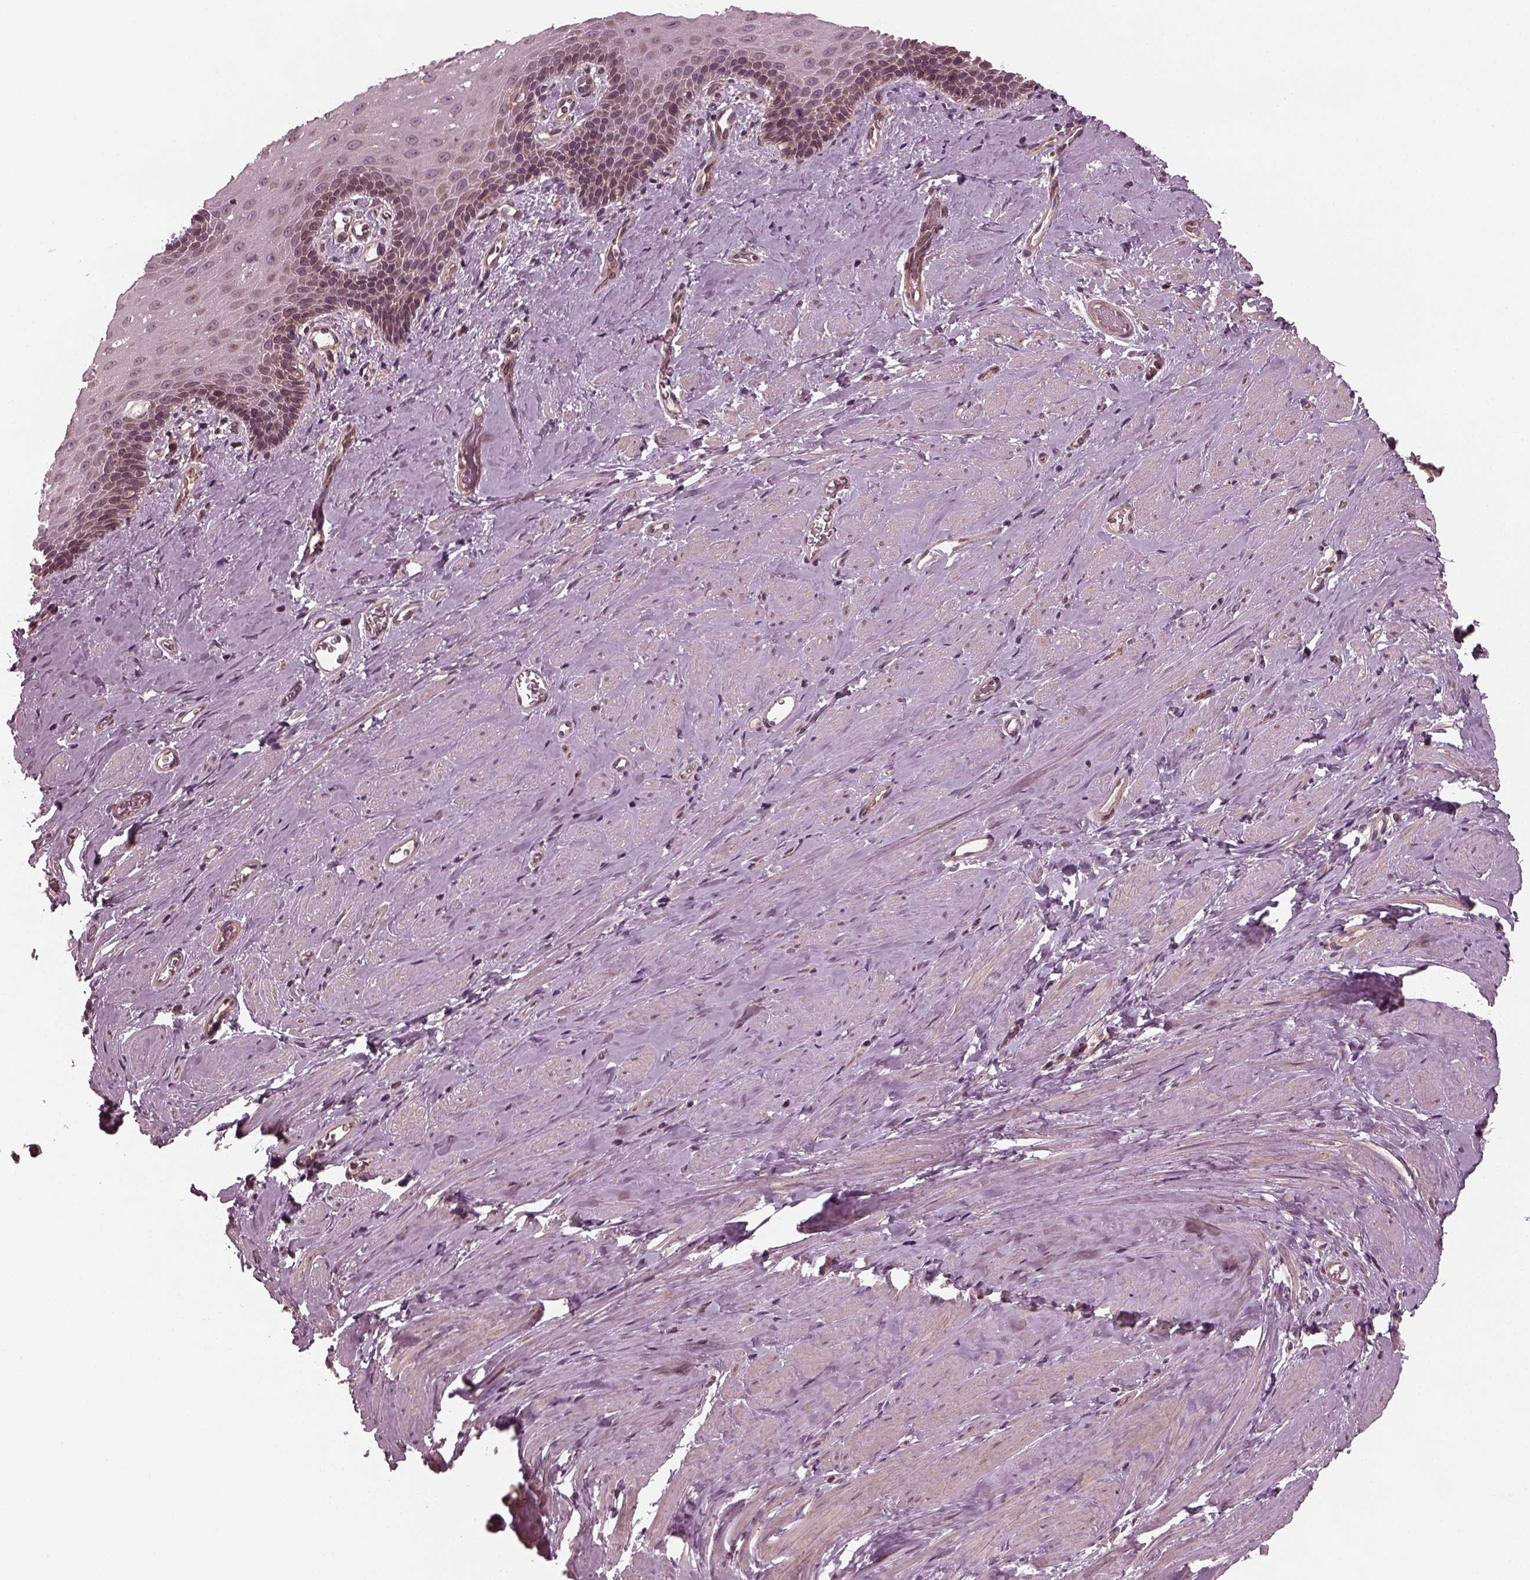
{"staining": {"intensity": "weak", "quantity": "<25%", "location": "cytoplasmic/membranous"}, "tissue": "esophagus", "cell_type": "Squamous epithelial cells", "image_type": "normal", "snomed": [{"axis": "morphology", "description": "Normal tissue, NOS"}, {"axis": "topography", "description": "Esophagus"}], "caption": "A high-resolution micrograph shows immunohistochemistry (IHC) staining of unremarkable esophagus, which exhibits no significant expression in squamous epithelial cells.", "gene": "TUBG1", "patient": {"sex": "male", "age": 64}}